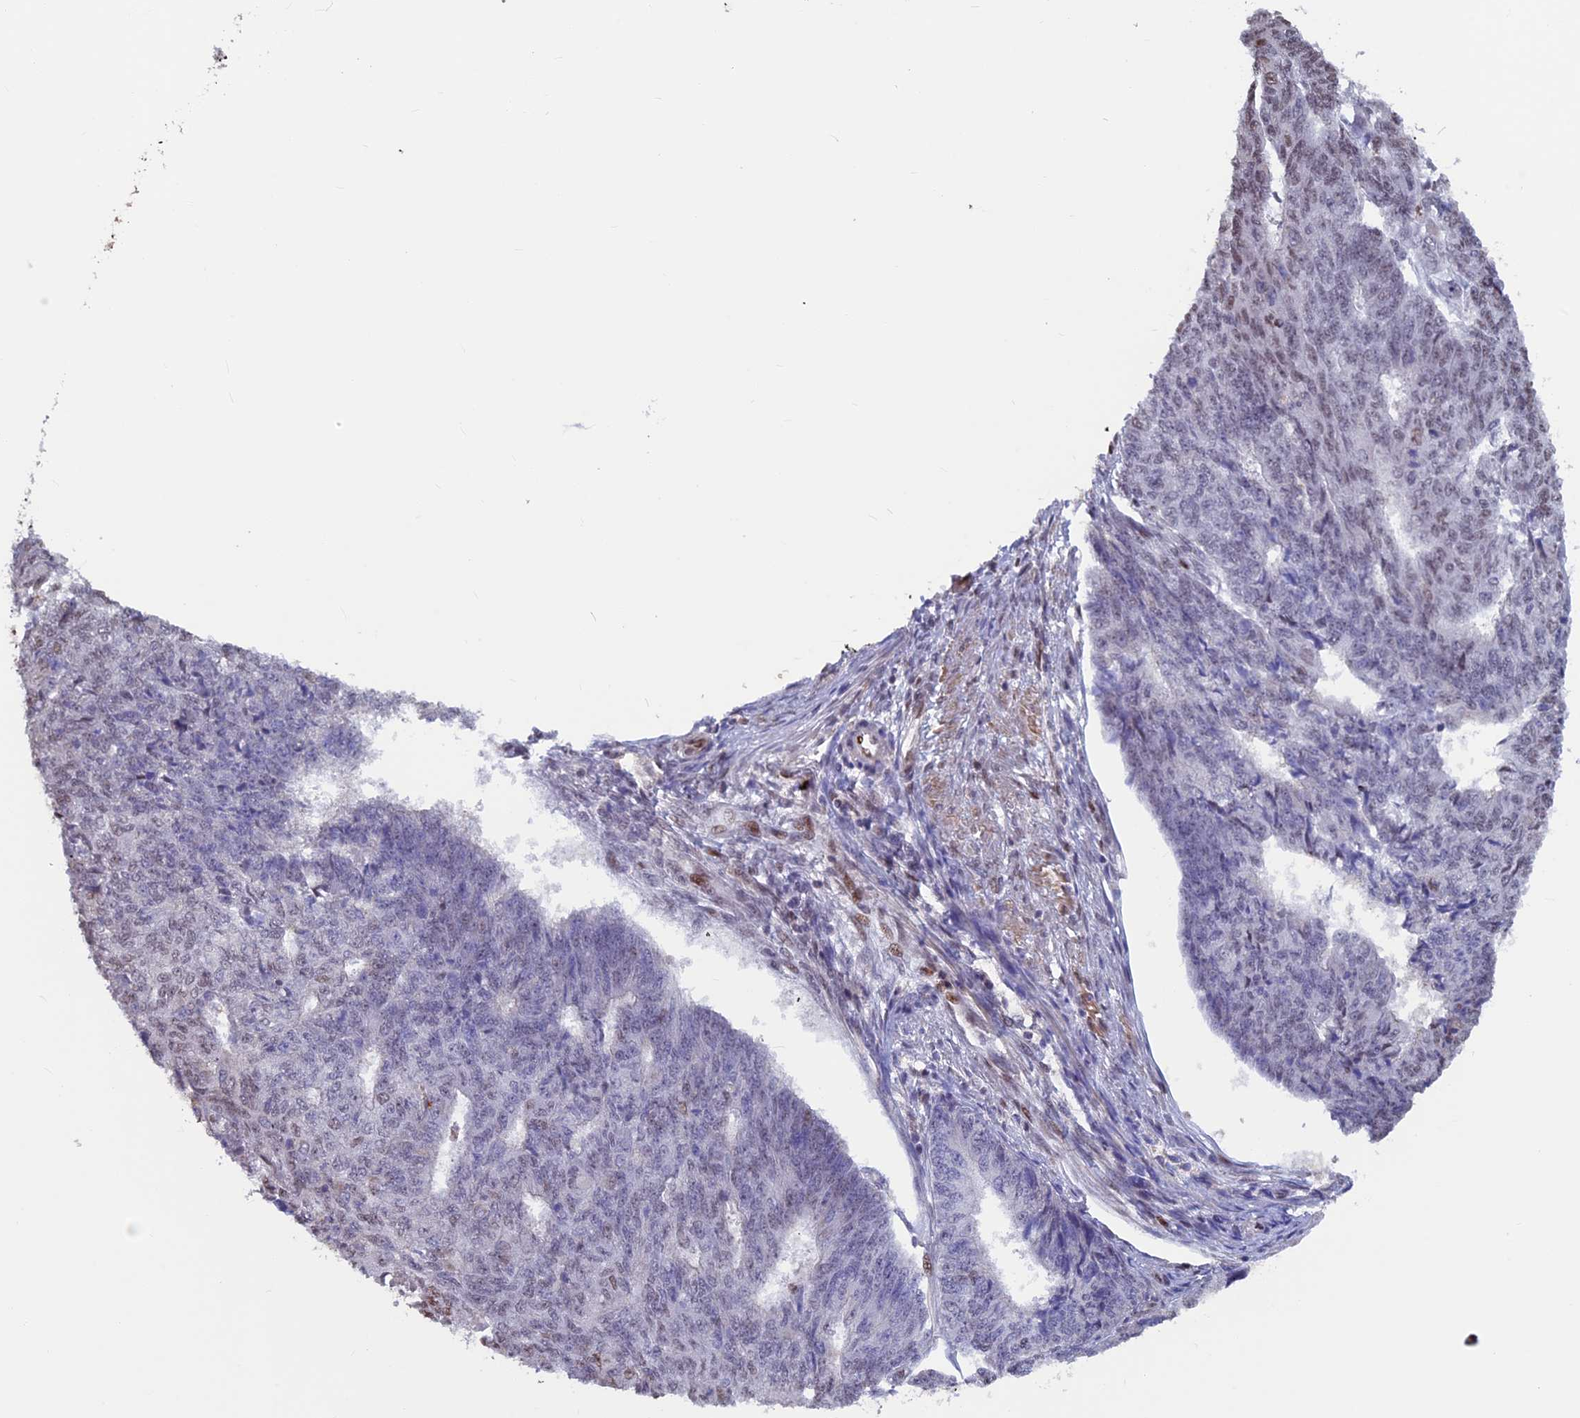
{"staining": {"intensity": "negative", "quantity": "none", "location": "none"}, "tissue": "endometrial cancer", "cell_type": "Tumor cells", "image_type": "cancer", "snomed": [{"axis": "morphology", "description": "Adenocarcinoma, NOS"}, {"axis": "topography", "description": "Endometrium"}], "caption": "Protein analysis of endometrial cancer exhibits no significant staining in tumor cells.", "gene": "ACSS1", "patient": {"sex": "female", "age": 32}}